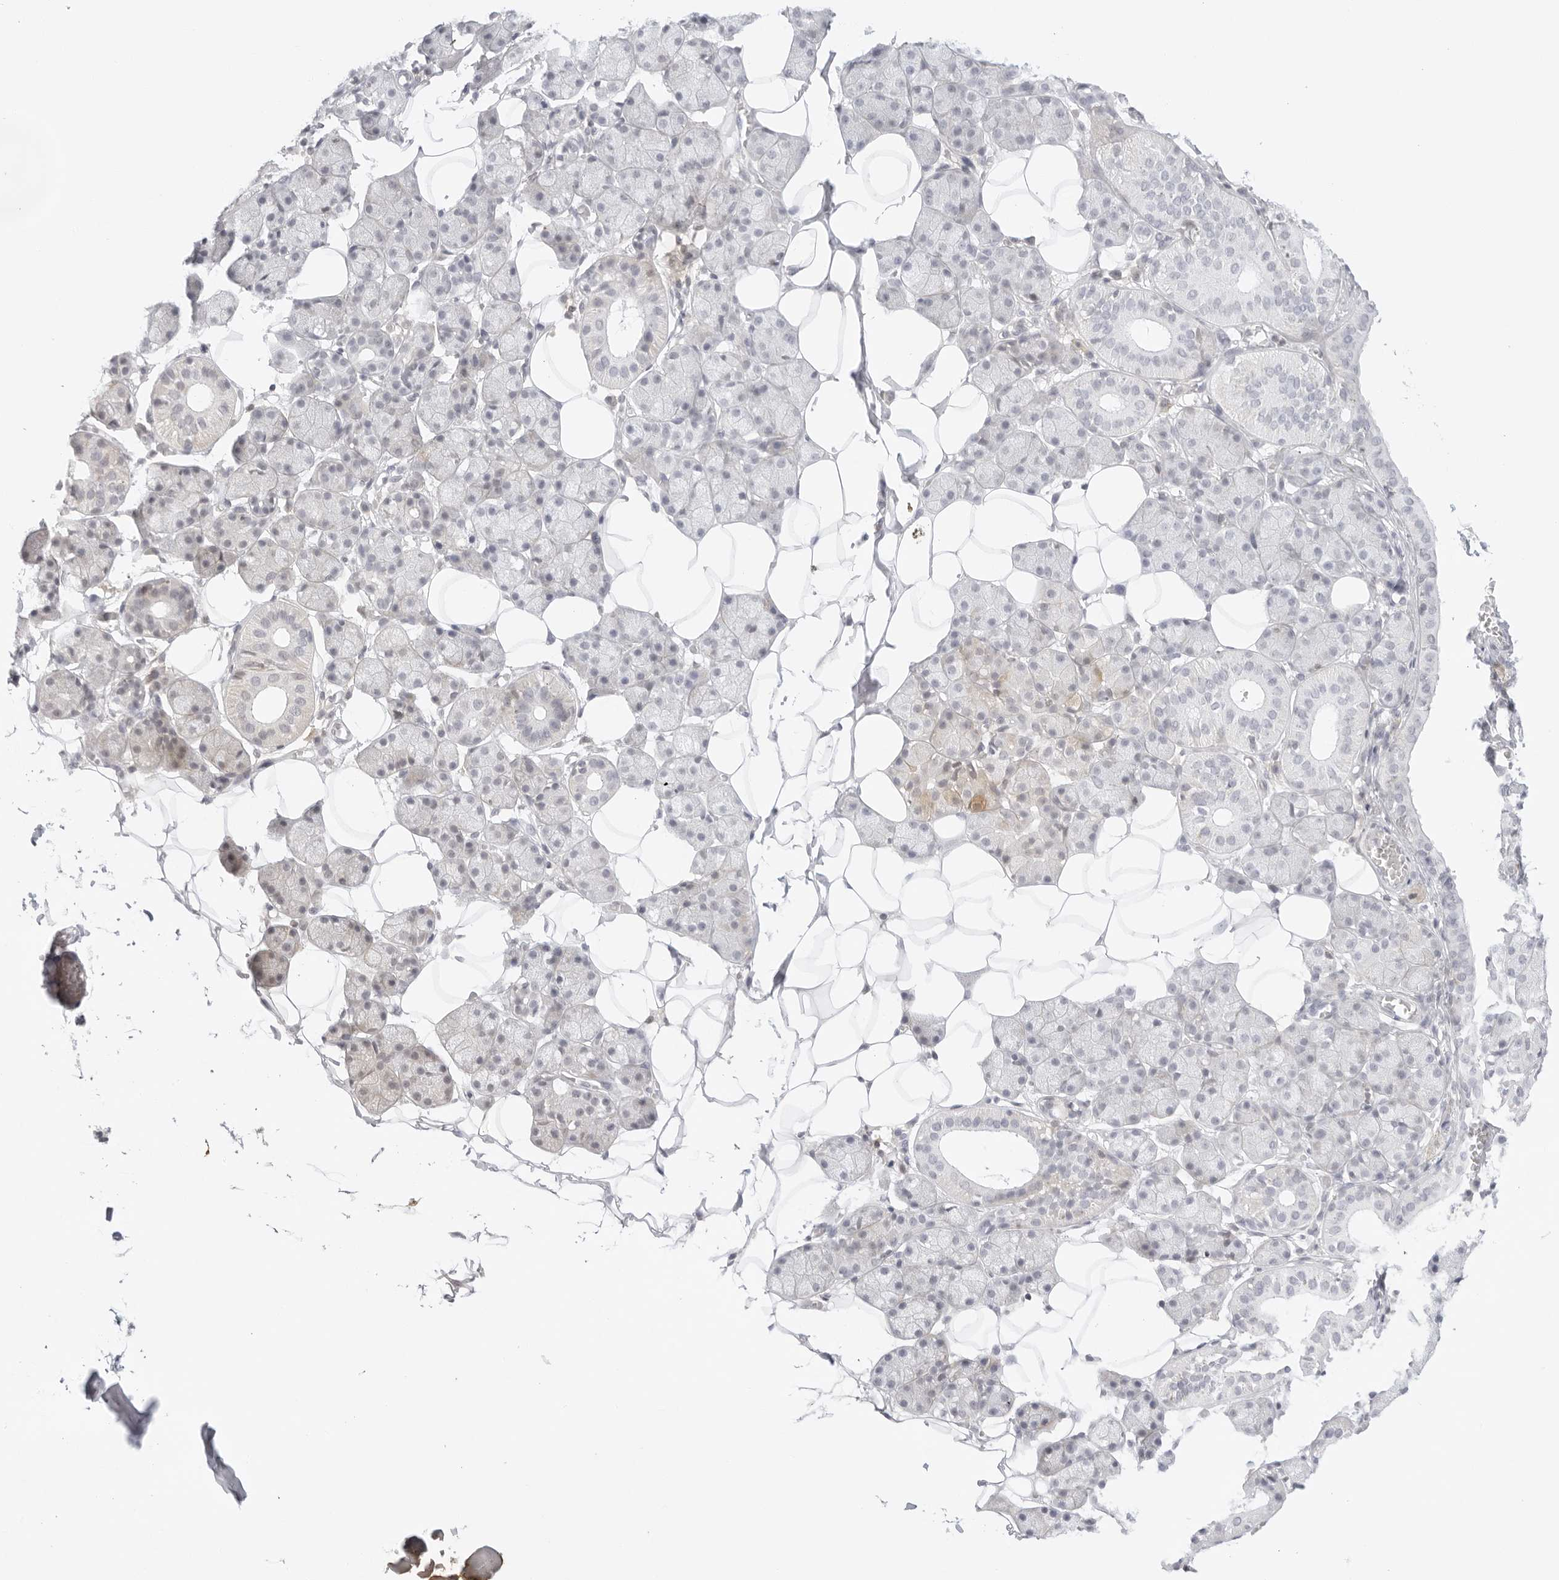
{"staining": {"intensity": "weak", "quantity": "<25%", "location": "cytoplasmic/membranous"}, "tissue": "salivary gland", "cell_type": "Glandular cells", "image_type": "normal", "snomed": [{"axis": "morphology", "description": "Normal tissue, NOS"}, {"axis": "topography", "description": "Salivary gland"}], "caption": "High power microscopy photomicrograph of an IHC histopathology image of normal salivary gland, revealing no significant positivity in glandular cells.", "gene": "TNFRSF14", "patient": {"sex": "female", "age": 33}}